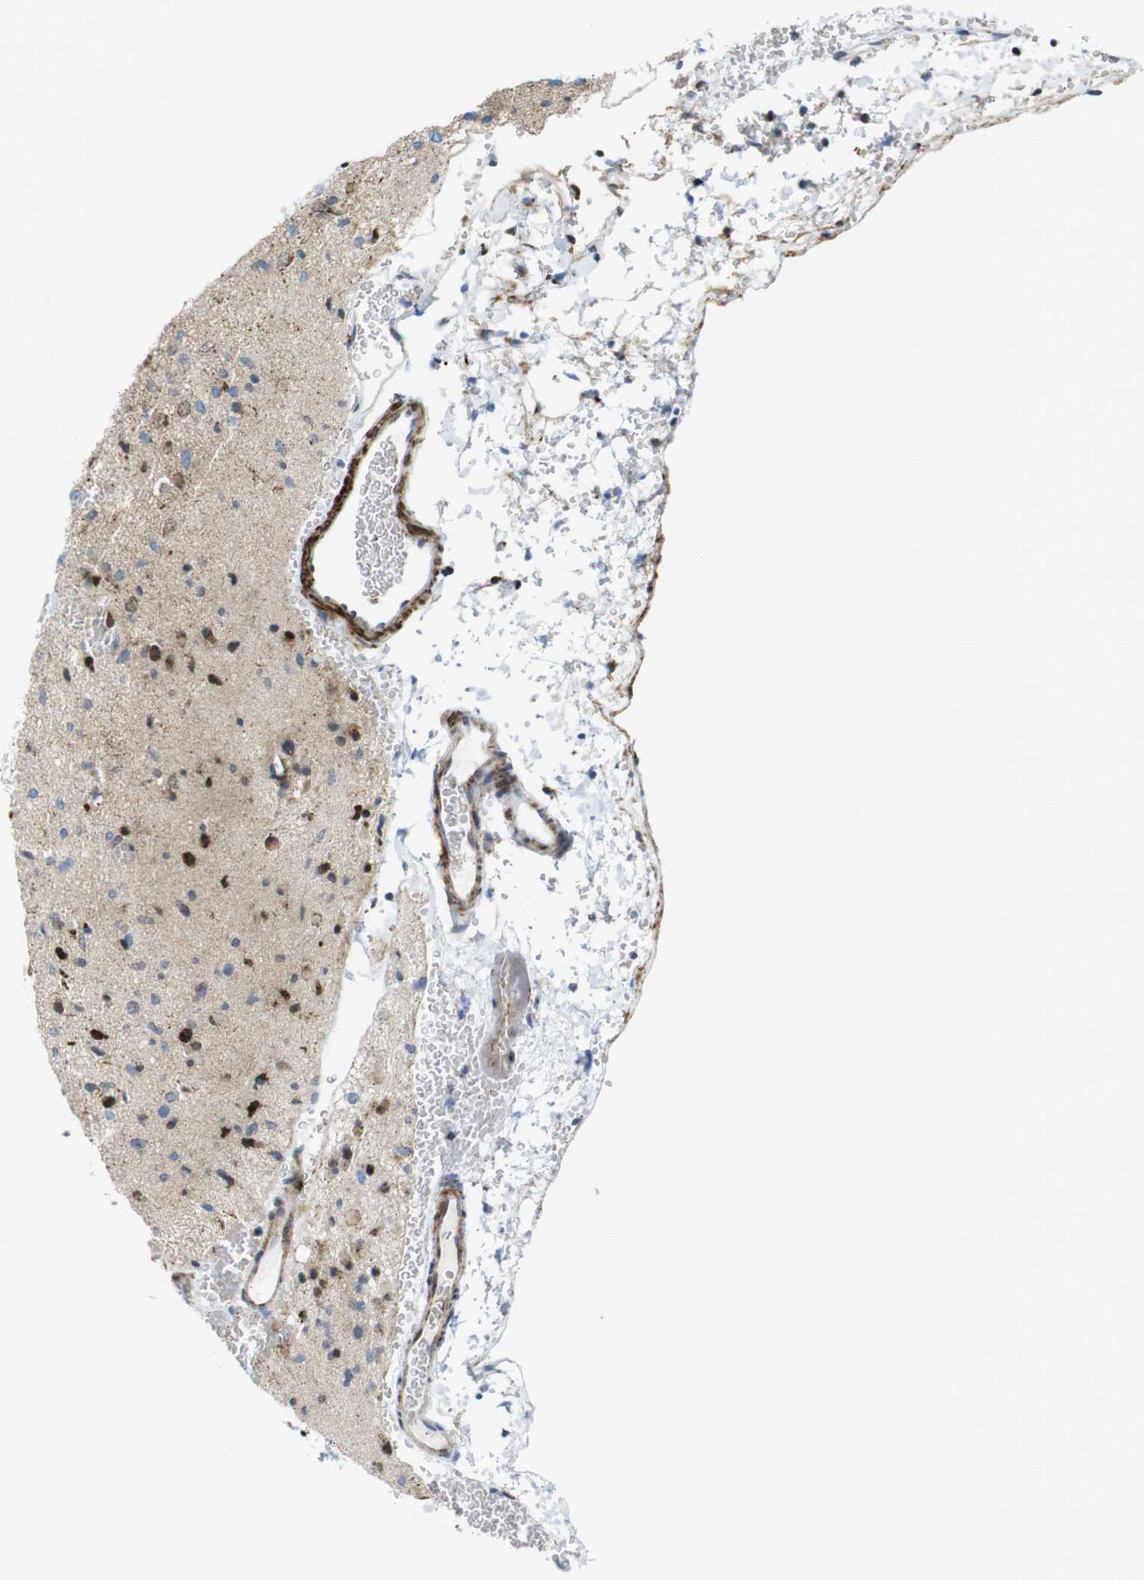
{"staining": {"intensity": "moderate", "quantity": "<25%", "location": "cytoplasmic/membranous"}, "tissue": "glioma", "cell_type": "Tumor cells", "image_type": "cancer", "snomed": [{"axis": "morphology", "description": "Glioma, malignant, Low grade"}, {"axis": "topography", "description": "Brain"}], "caption": "A low amount of moderate cytoplasmic/membranous expression is present in approximately <25% of tumor cells in glioma tissue.", "gene": "CUL7", "patient": {"sex": "female", "age": 22}}